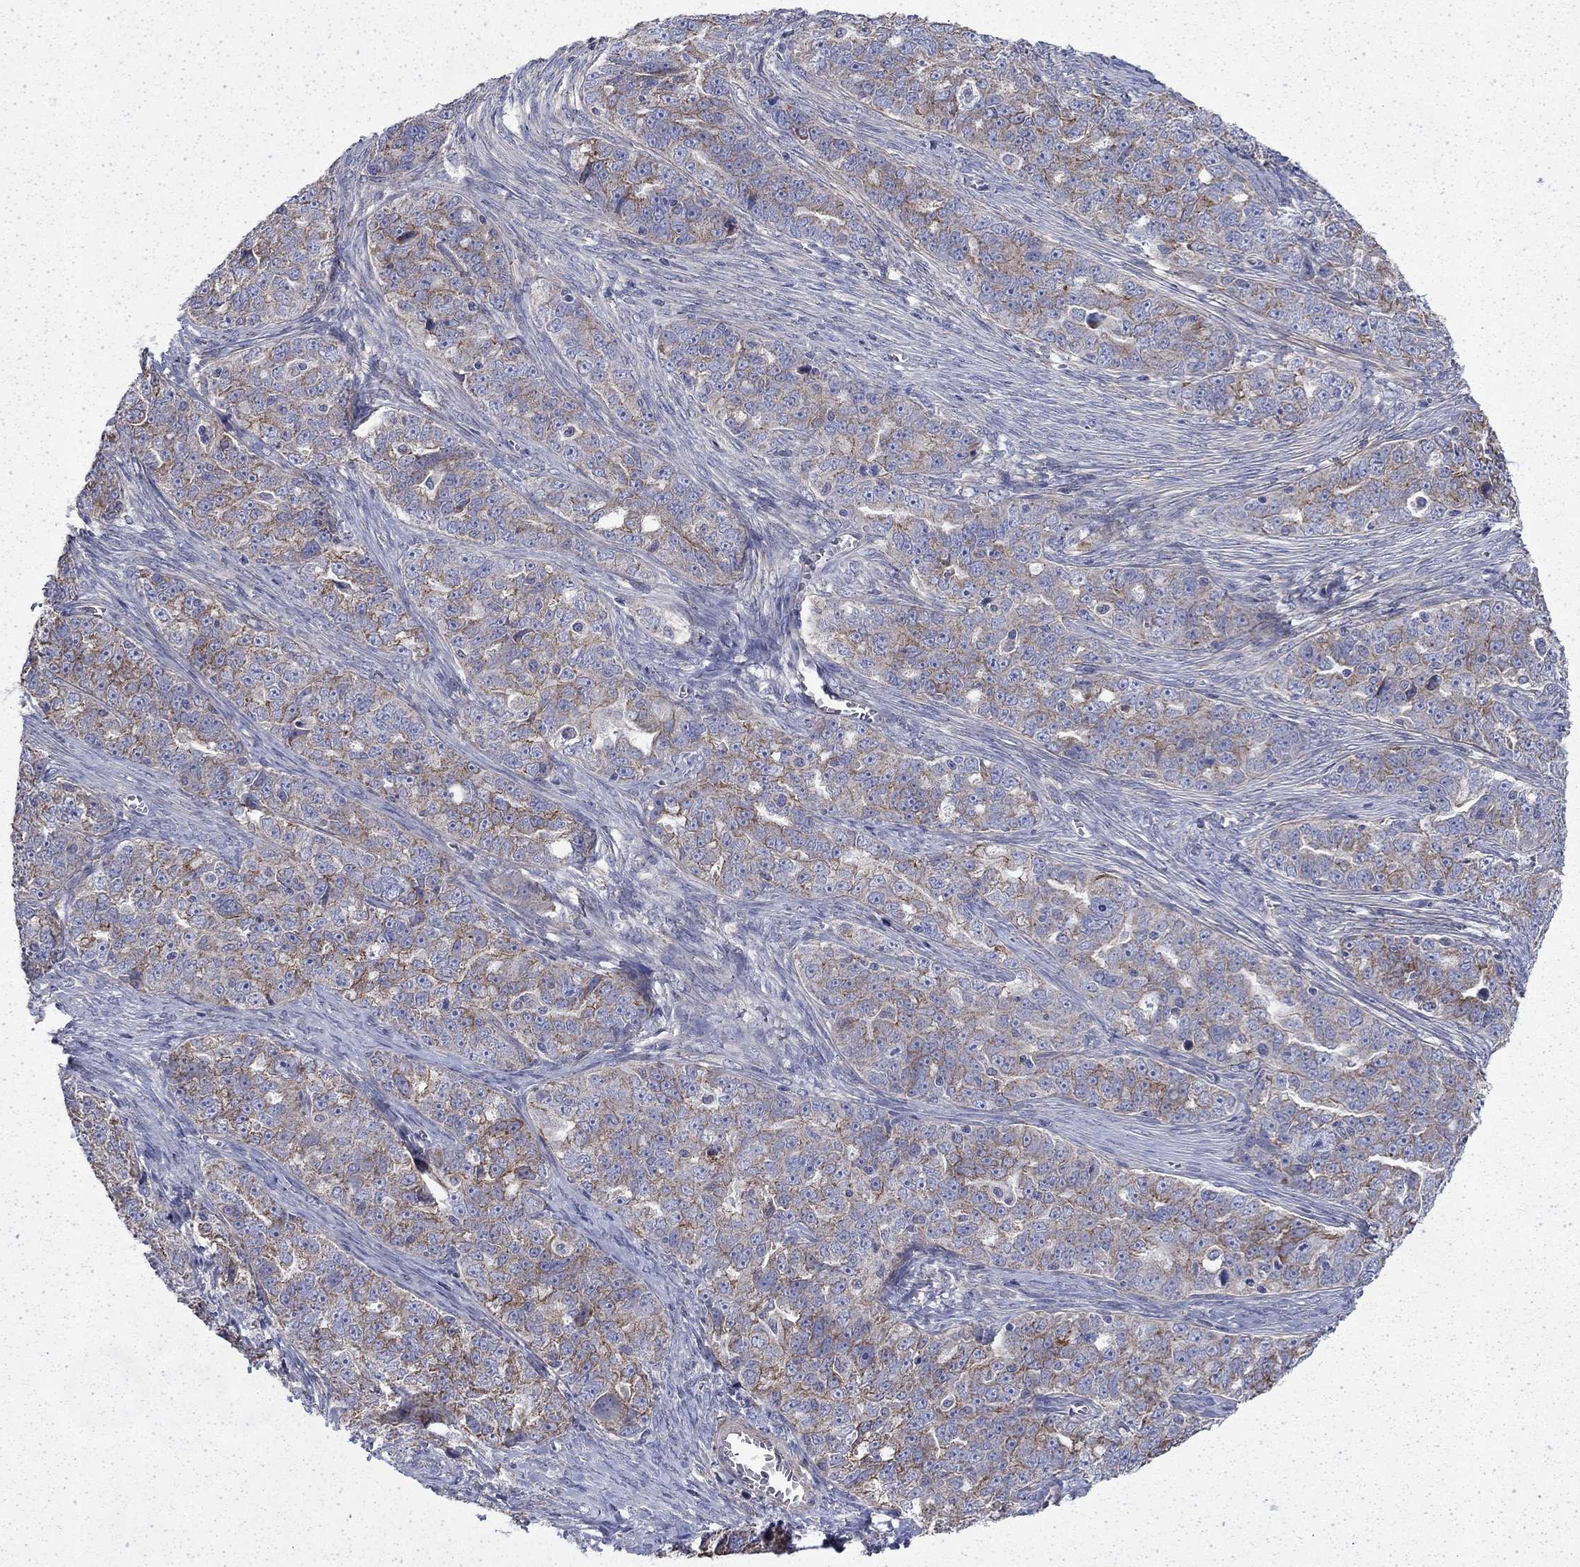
{"staining": {"intensity": "moderate", "quantity": "25%-75%", "location": "cytoplasmic/membranous"}, "tissue": "ovarian cancer", "cell_type": "Tumor cells", "image_type": "cancer", "snomed": [{"axis": "morphology", "description": "Cystadenocarcinoma, serous, NOS"}, {"axis": "topography", "description": "Ovary"}], "caption": "Ovarian serous cystadenocarcinoma stained with DAB (3,3'-diaminobenzidine) immunohistochemistry shows medium levels of moderate cytoplasmic/membranous positivity in about 25%-75% of tumor cells.", "gene": "DTNA", "patient": {"sex": "female", "age": 51}}